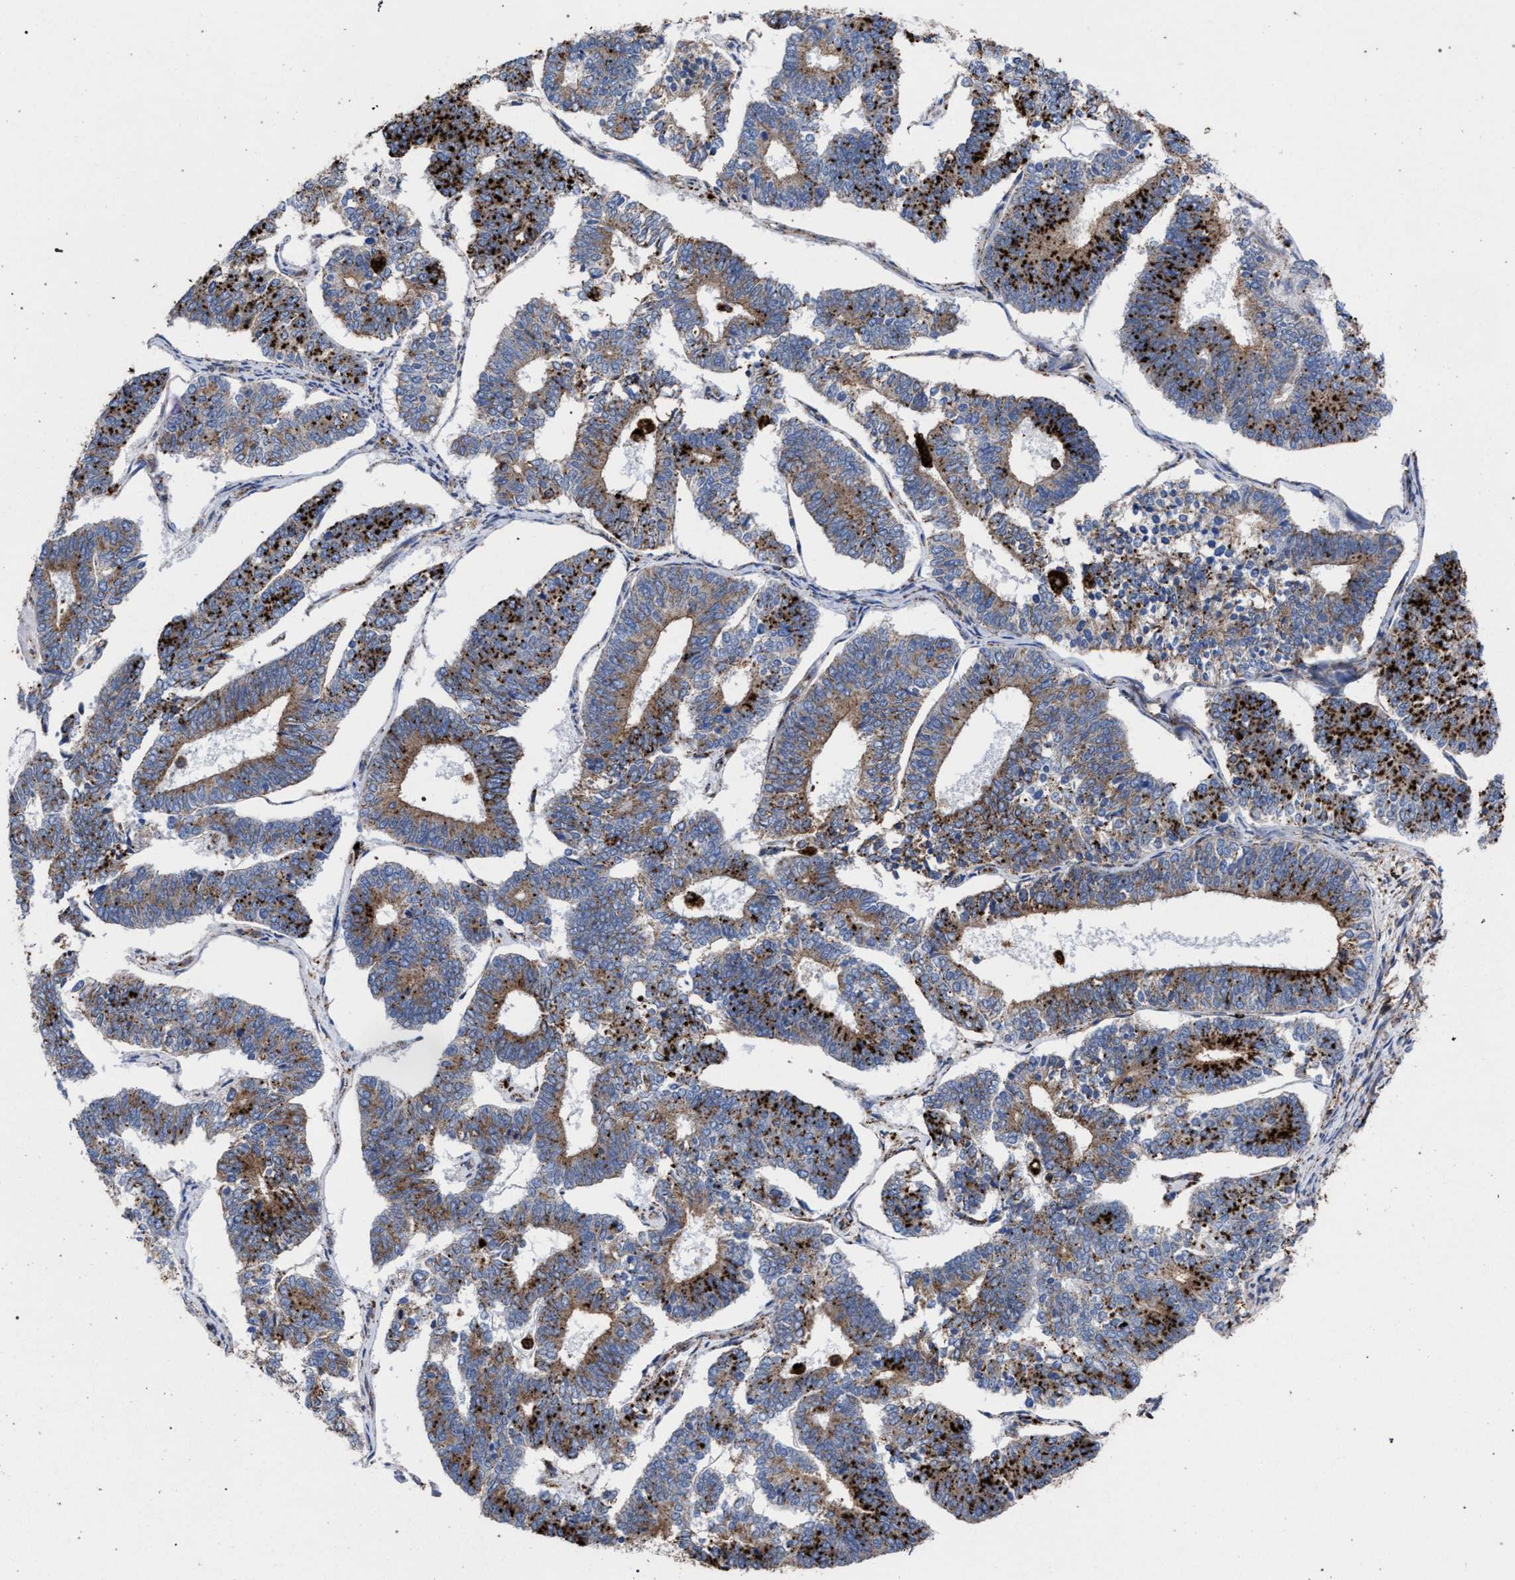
{"staining": {"intensity": "strong", "quantity": ">75%", "location": "cytoplasmic/membranous"}, "tissue": "endometrial cancer", "cell_type": "Tumor cells", "image_type": "cancer", "snomed": [{"axis": "morphology", "description": "Adenocarcinoma, NOS"}, {"axis": "topography", "description": "Endometrium"}], "caption": "High-power microscopy captured an IHC histopathology image of adenocarcinoma (endometrial), revealing strong cytoplasmic/membranous expression in approximately >75% of tumor cells.", "gene": "PPT1", "patient": {"sex": "female", "age": 70}}